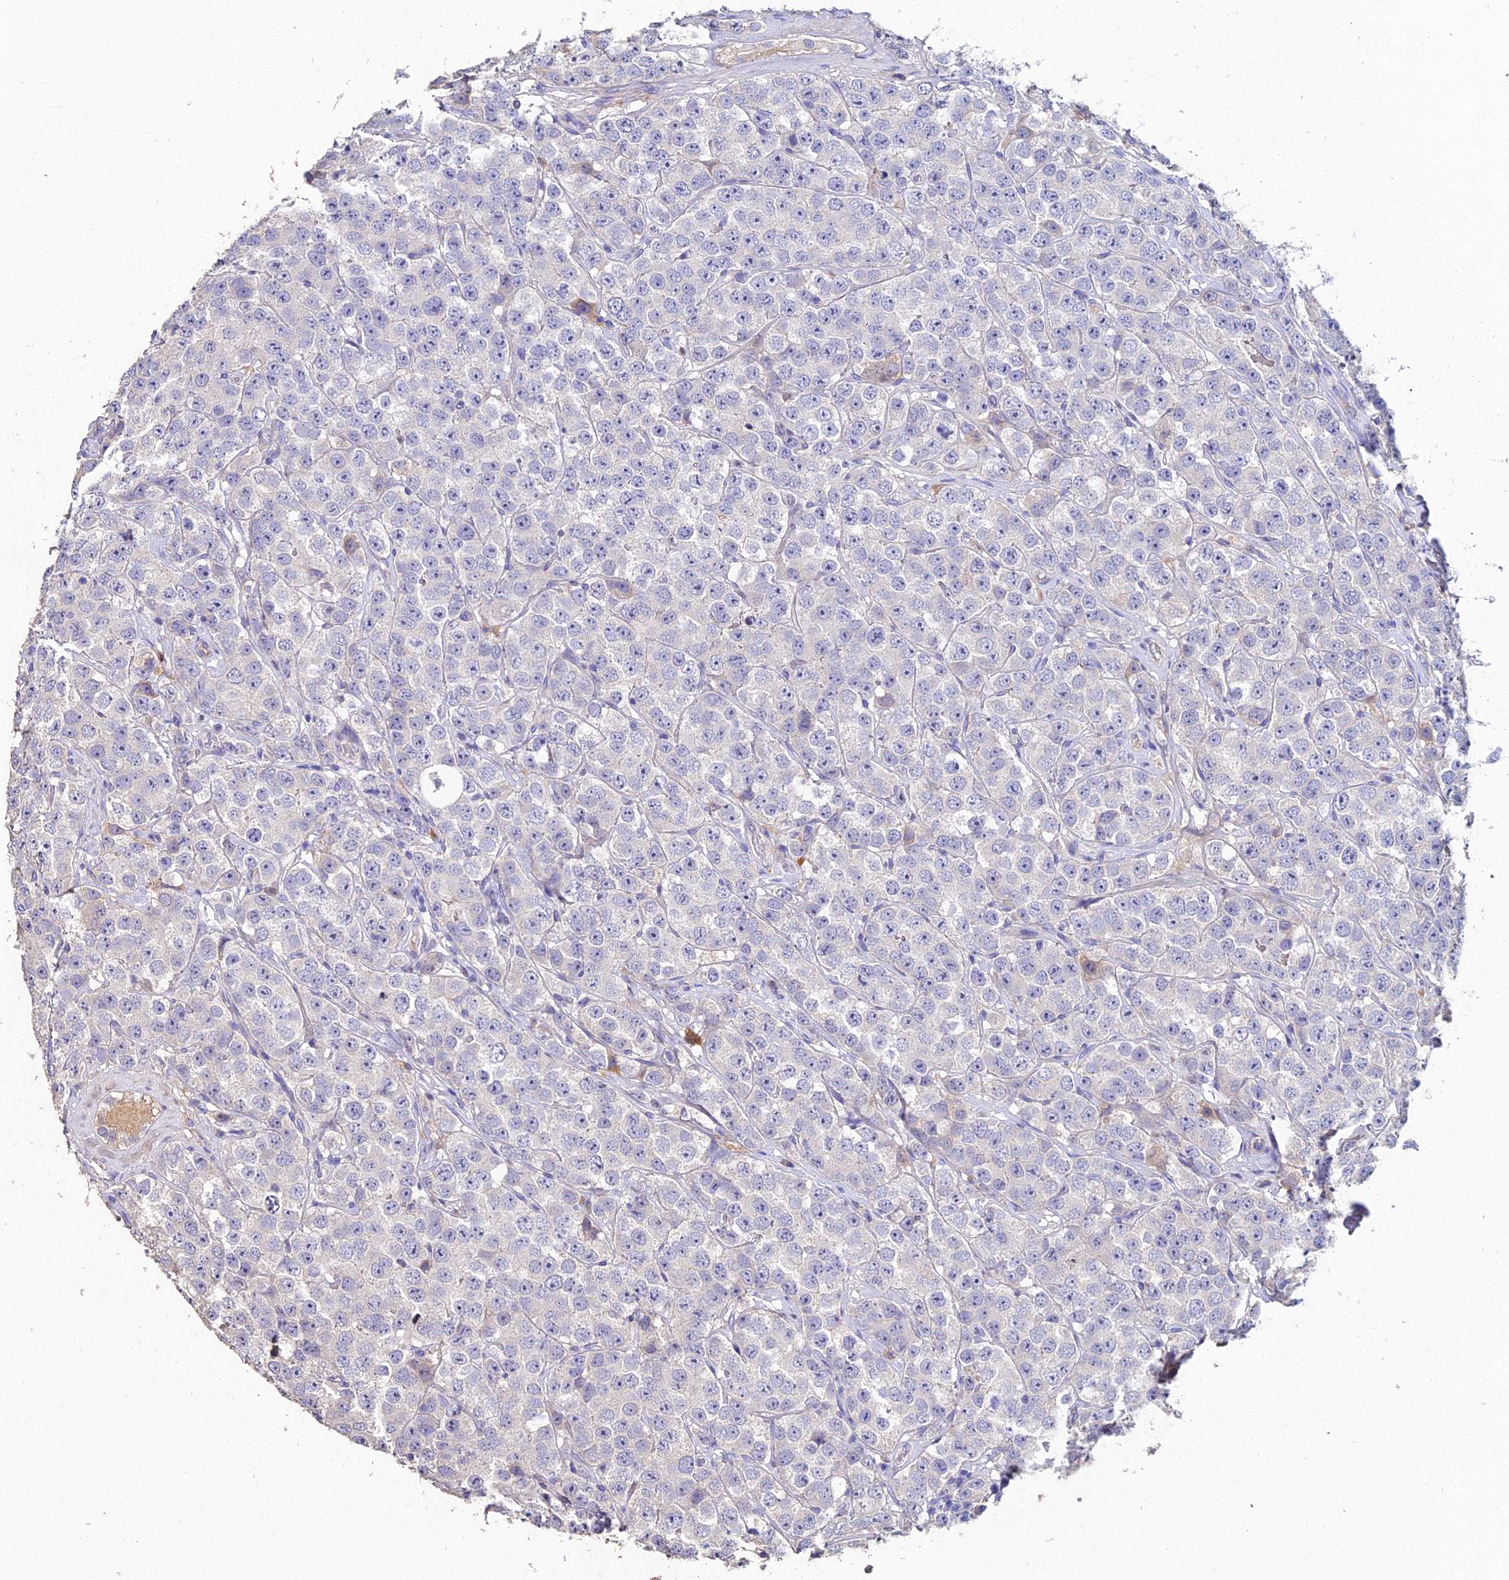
{"staining": {"intensity": "moderate", "quantity": "<25%", "location": "cytoplasmic/membranous"}, "tissue": "testis cancer", "cell_type": "Tumor cells", "image_type": "cancer", "snomed": [{"axis": "morphology", "description": "Seminoma, NOS"}, {"axis": "topography", "description": "Testis"}], "caption": "Tumor cells display moderate cytoplasmic/membranous positivity in about <25% of cells in testis cancer (seminoma). The staining is performed using DAB (3,3'-diaminobenzidine) brown chromogen to label protein expression. The nuclei are counter-stained blue using hematoxylin.", "gene": "ESRRG", "patient": {"sex": "male", "age": 28}}